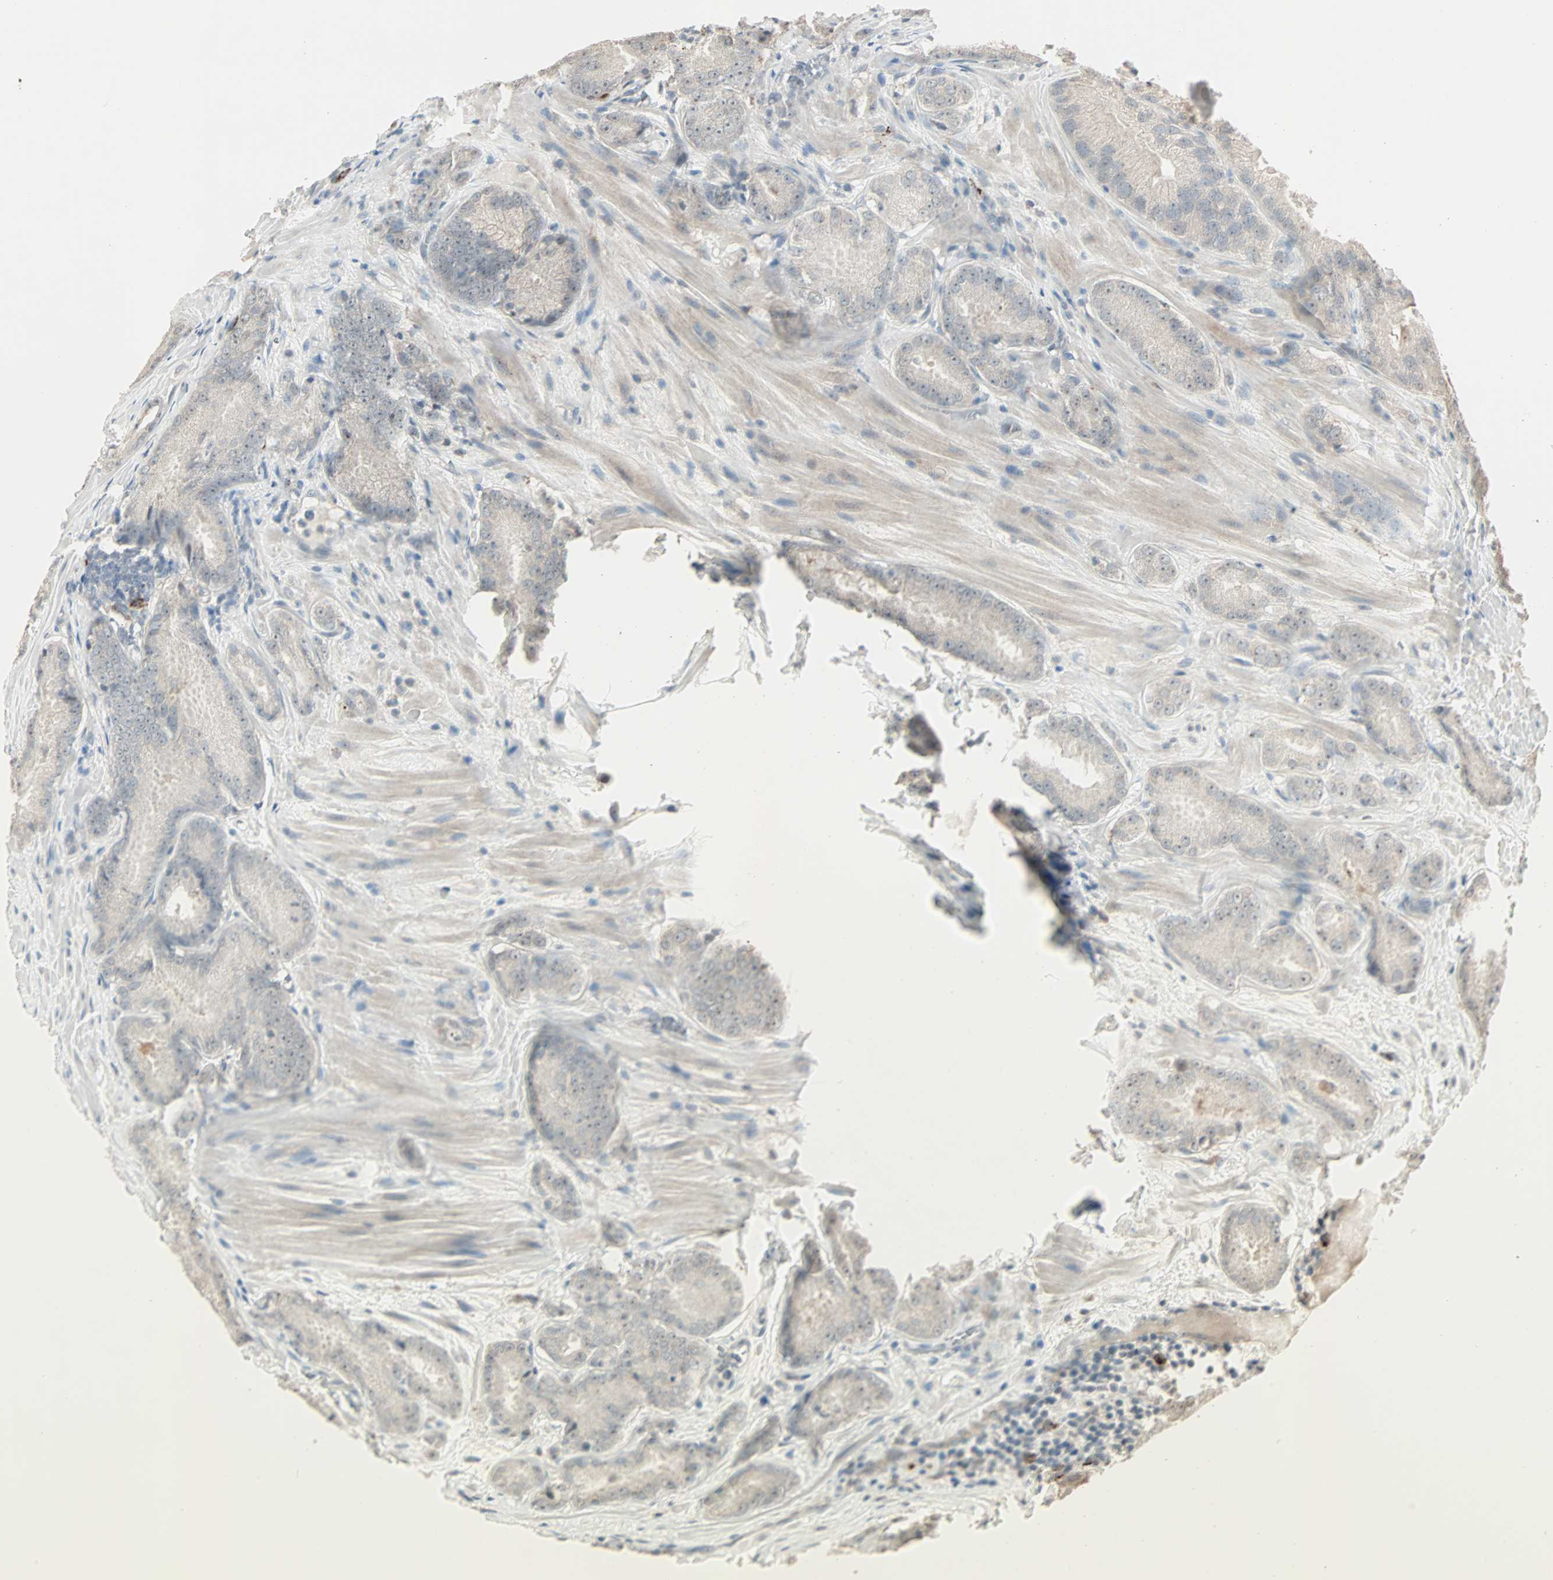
{"staining": {"intensity": "moderate", "quantity": "25%-75%", "location": "nuclear"}, "tissue": "prostate cancer", "cell_type": "Tumor cells", "image_type": "cancer", "snomed": [{"axis": "morphology", "description": "Adenocarcinoma, High grade"}, {"axis": "topography", "description": "Prostate"}], "caption": "Immunohistochemistry micrograph of prostate cancer (adenocarcinoma (high-grade)) stained for a protein (brown), which shows medium levels of moderate nuclear expression in about 25%-75% of tumor cells.", "gene": "KDM4A", "patient": {"sex": "male", "age": 64}}